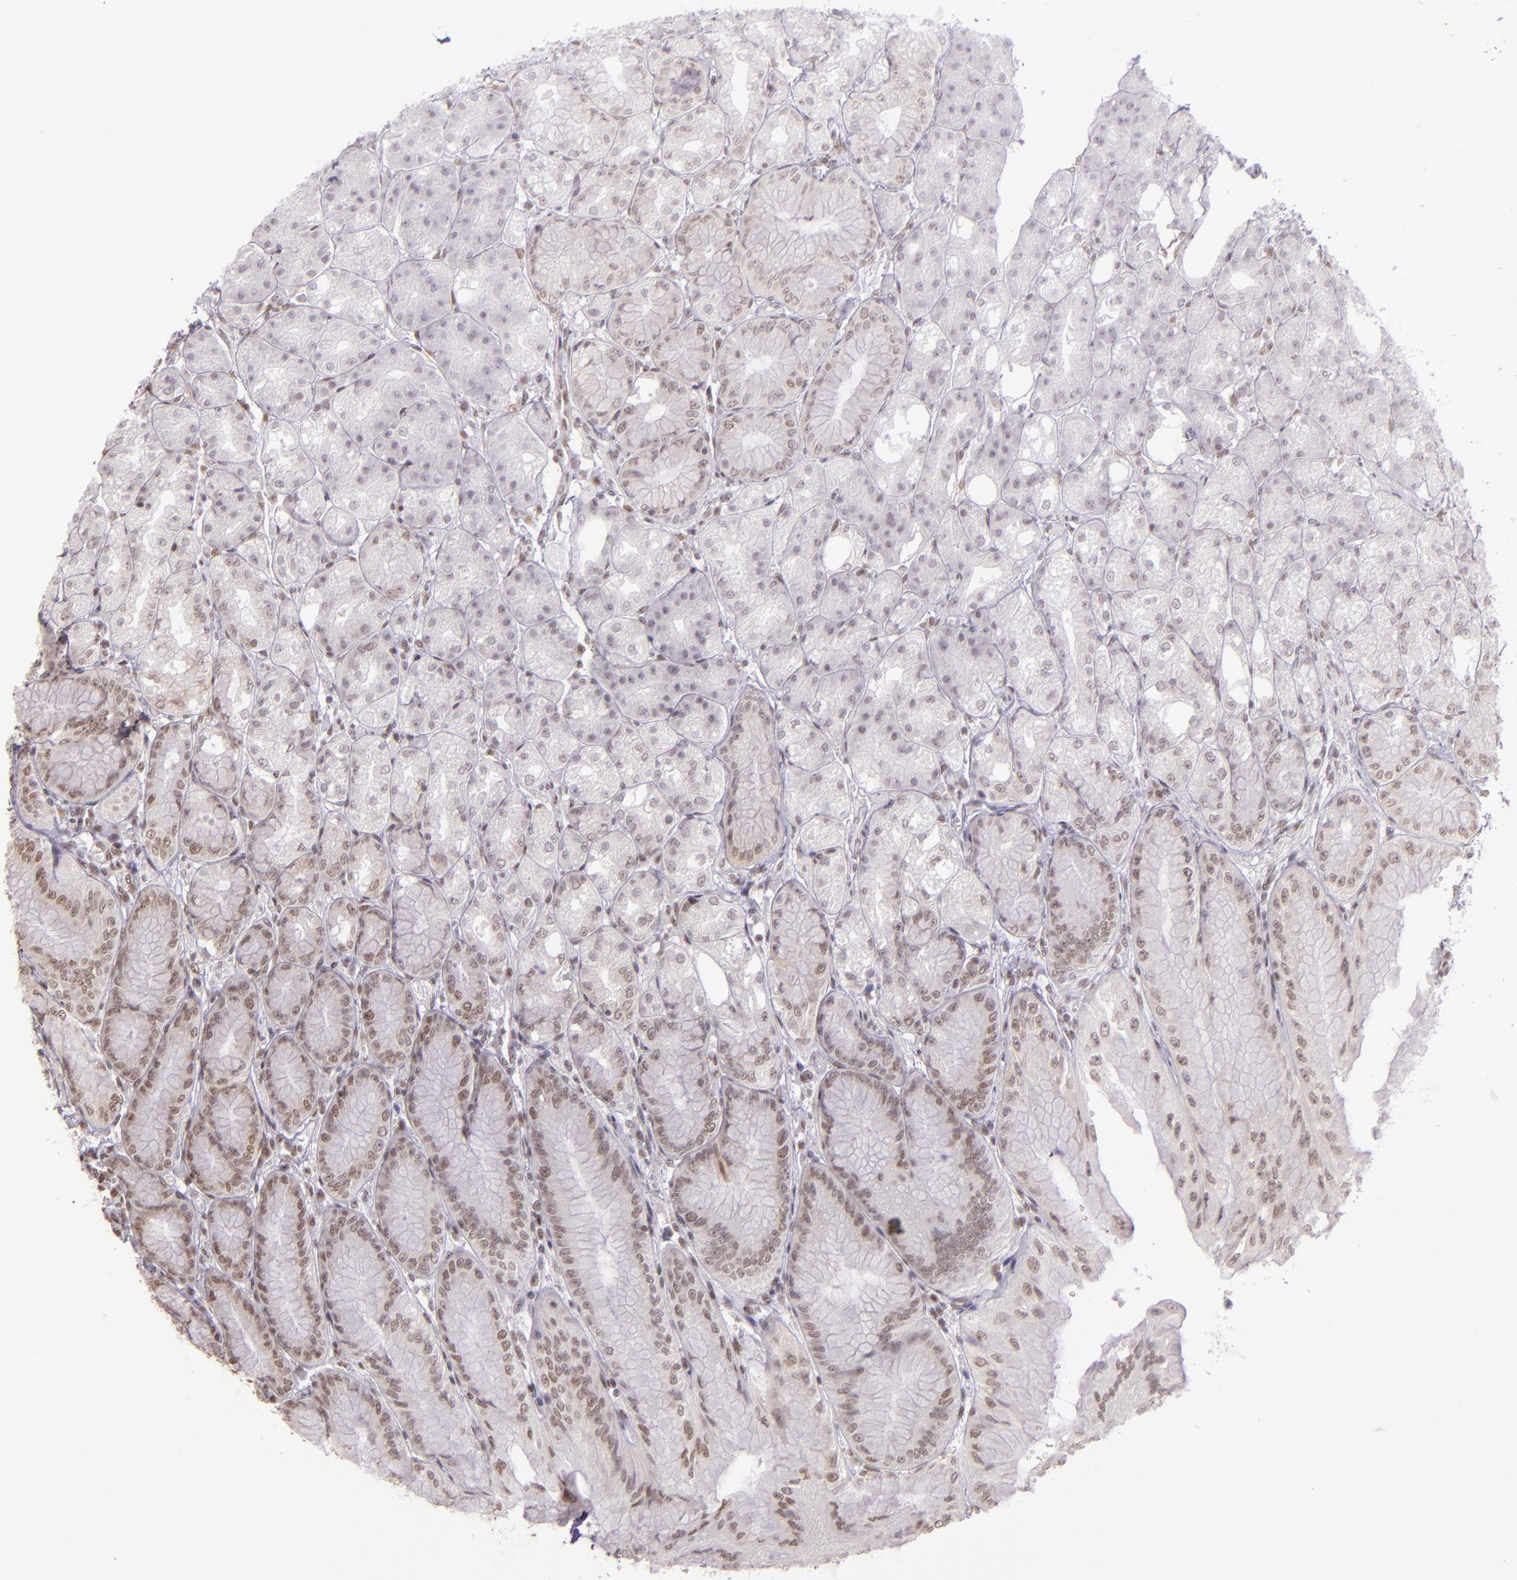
{"staining": {"intensity": "weak", "quantity": "25%-75%", "location": "nuclear"}, "tissue": "stomach", "cell_type": "Glandular cells", "image_type": "normal", "snomed": [{"axis": "morphology", "description": "Normal tissue, NOS"}, {"axis": "topography", "description": "Stomach, lower"}], "caption": "Glandular cells reveal low levels of weak nuclear expression in about 25%-75% of cells in benign stomach.", "gene": "USF1", "patient": {"sex": "male", "age": 71}}